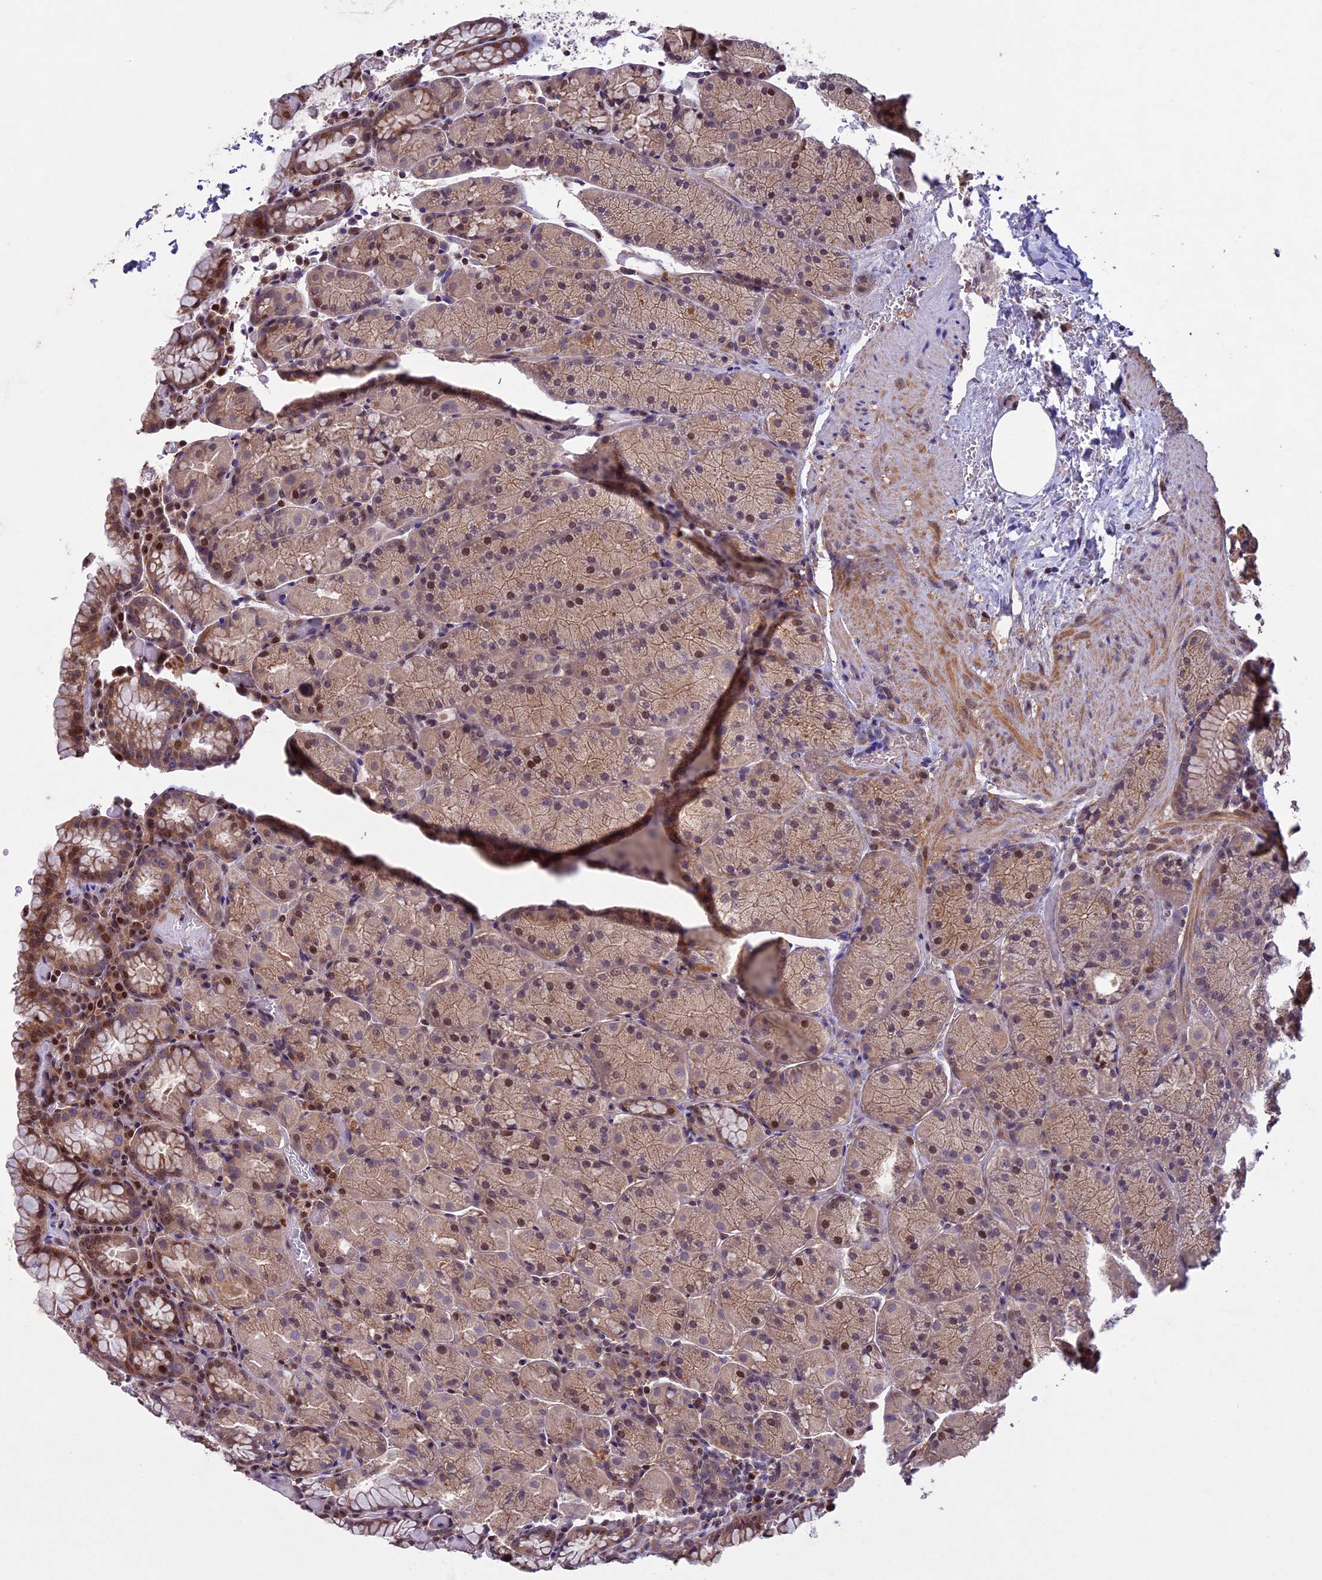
{"staining": {"intensity": "moderate", "quantity": ">75%", "location": "cytoplasmic/membranous,nuclear"}, "tissue": "stomach", "cell_type": "Glandular cells", "image_type": "normal", "snomed": [{"axis": "morphology", "description": "Normal tissue, NOS"}, {"axis": "topography", "description": "Stomach, upper"}, {"axis": "topography", "description": "Stomach, lower"}], "caption": "A medium amount of moderate cytoplasmic/membranous,nuclear staining is appreciated in about >75% of glandular cells in normal stomach.", "gene": "MAN2C1", "patient": {"sex": "male", "age": 80}}